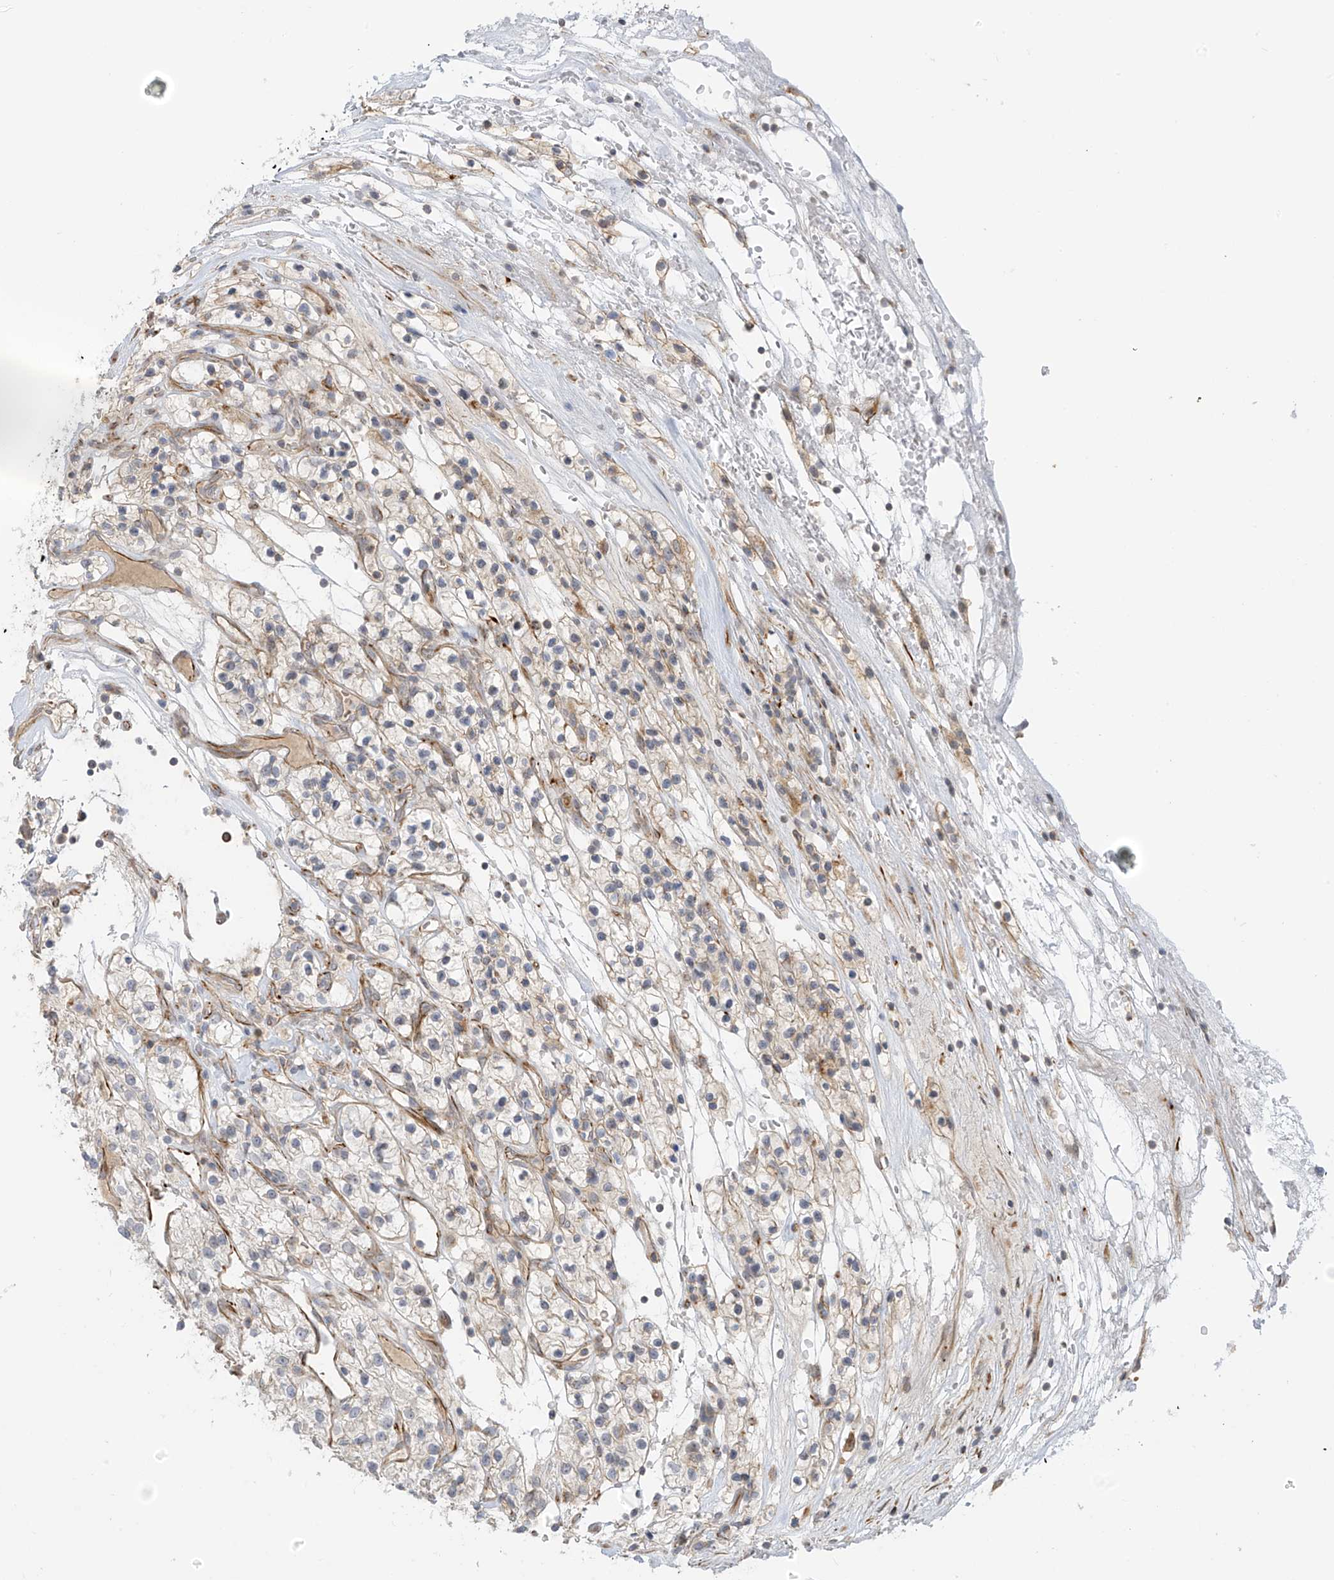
{"staining": {"intensity": "negative", "quantity": "none", "location": "none"}, "tissue": "renal cancer", "cell_type": "Tumor cells", "image_type": "cancer", "snomed": [{"axis": "morphology", "description": "Adenocarcinoma, NOS"}, {"axis": "topography", "description": "Kidney"}], "caption": "Immunohistochemical staining of human renal cancer (adenocarcinoma) displays no significant expression in tumor cells.", "gene": "HS6ST2", "patient": {"sex": "female", "age": 57}}